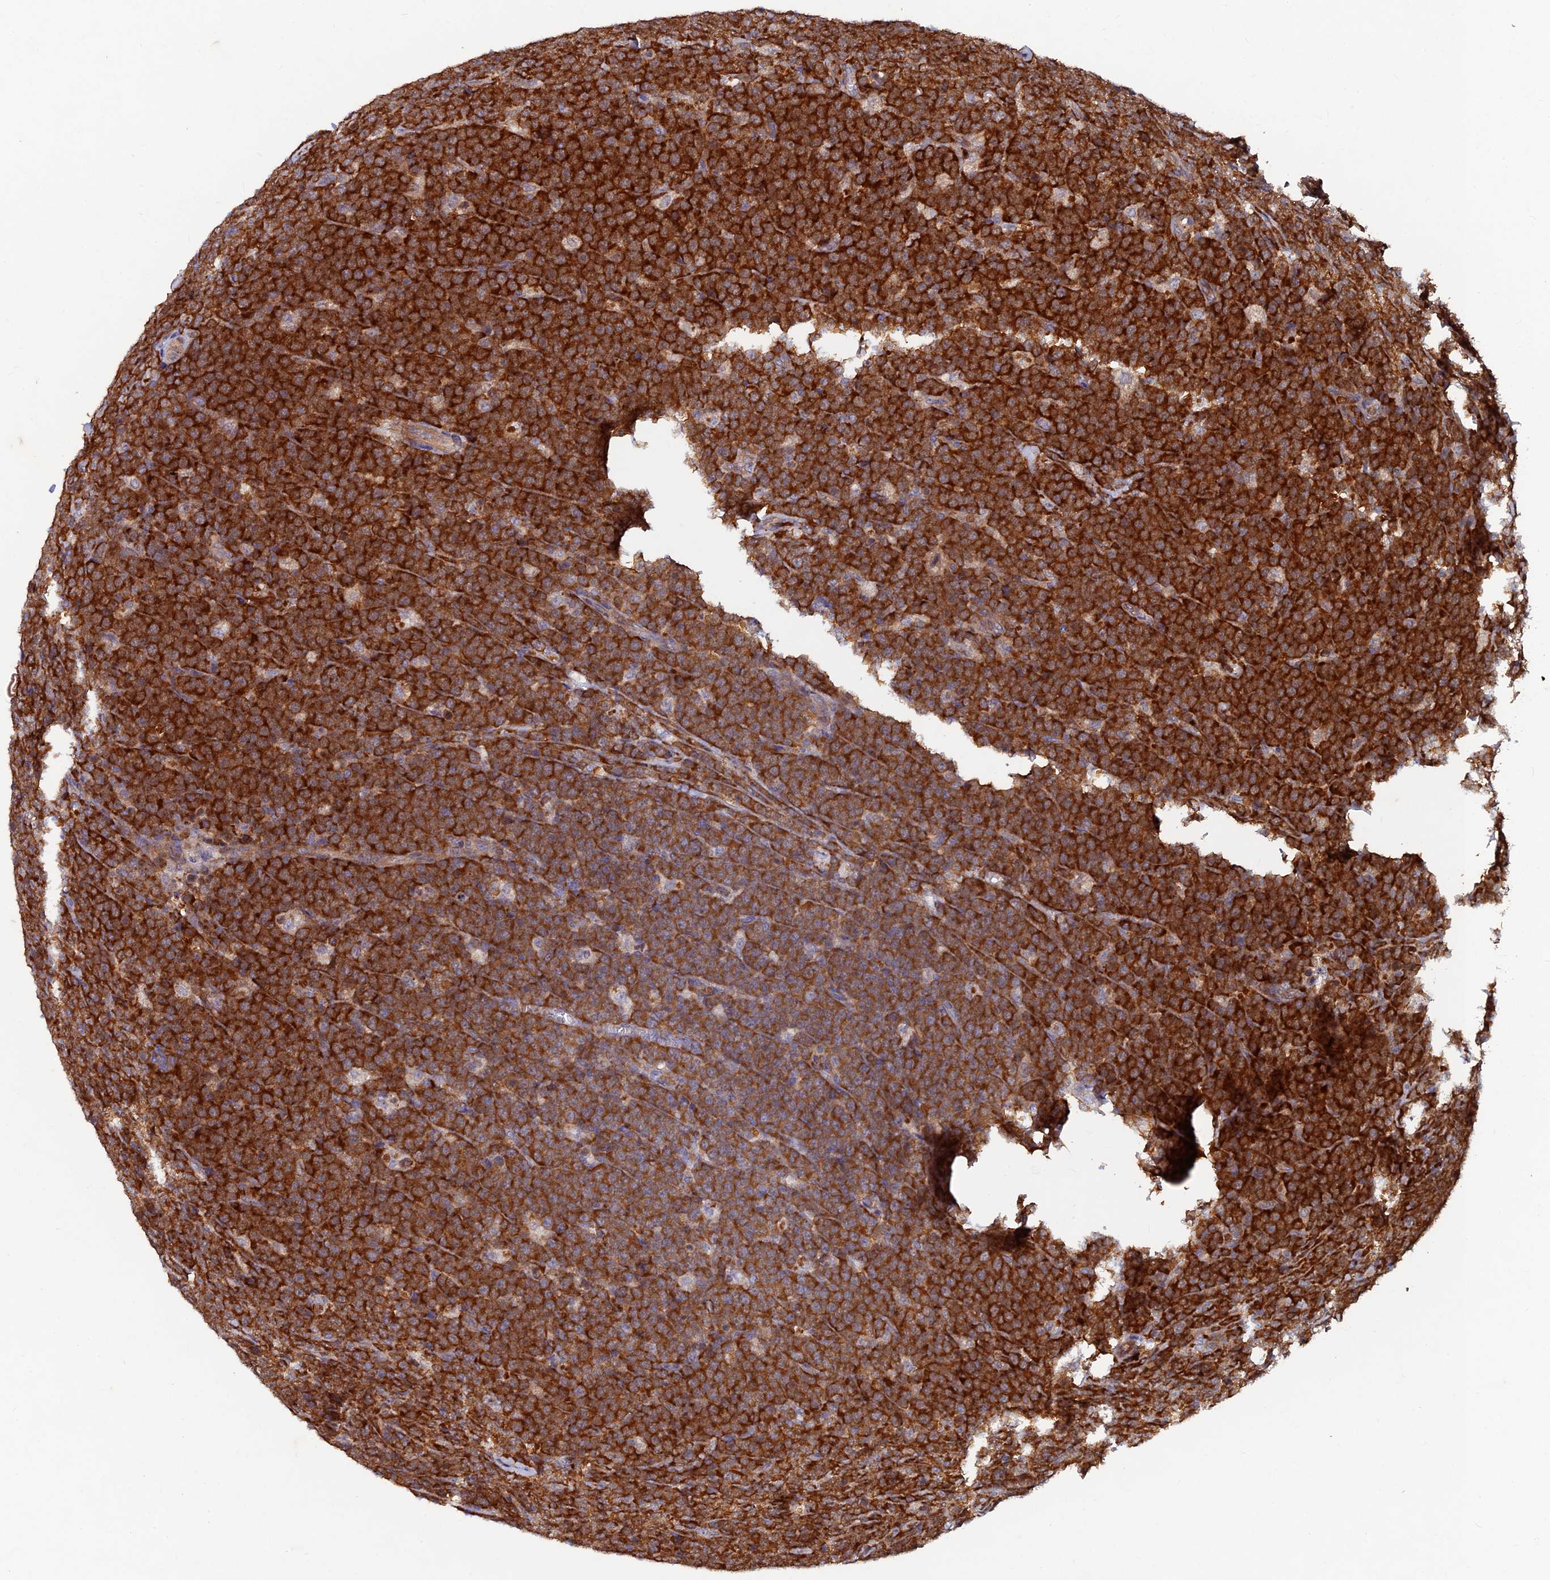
{"staining": {"intensity": "strong", "quantity": ">75%", "location": "cytoplasmic/membranous"}, "tissue": "lymphoma", "cell_type": "Tumor cells", "image_type": "cancer", "snomed": [{"axis": "morphology", "description": "Malignant lymphoma, non-Hodgkin's type, High grade"}, {"axis": "topography", "description": "Small intestine"}], "caption": "The histopathology image exhibits immunohistochemical staining of lymphoma. There is strong cytoplasmic/membranous staining is appreciated in about >75% of tumor cells. (DAB IHC, brown staining for protein, blue staining for nuclei).", "gene": "NCAPG", "patient": {"sex": "male", "age": 8}}